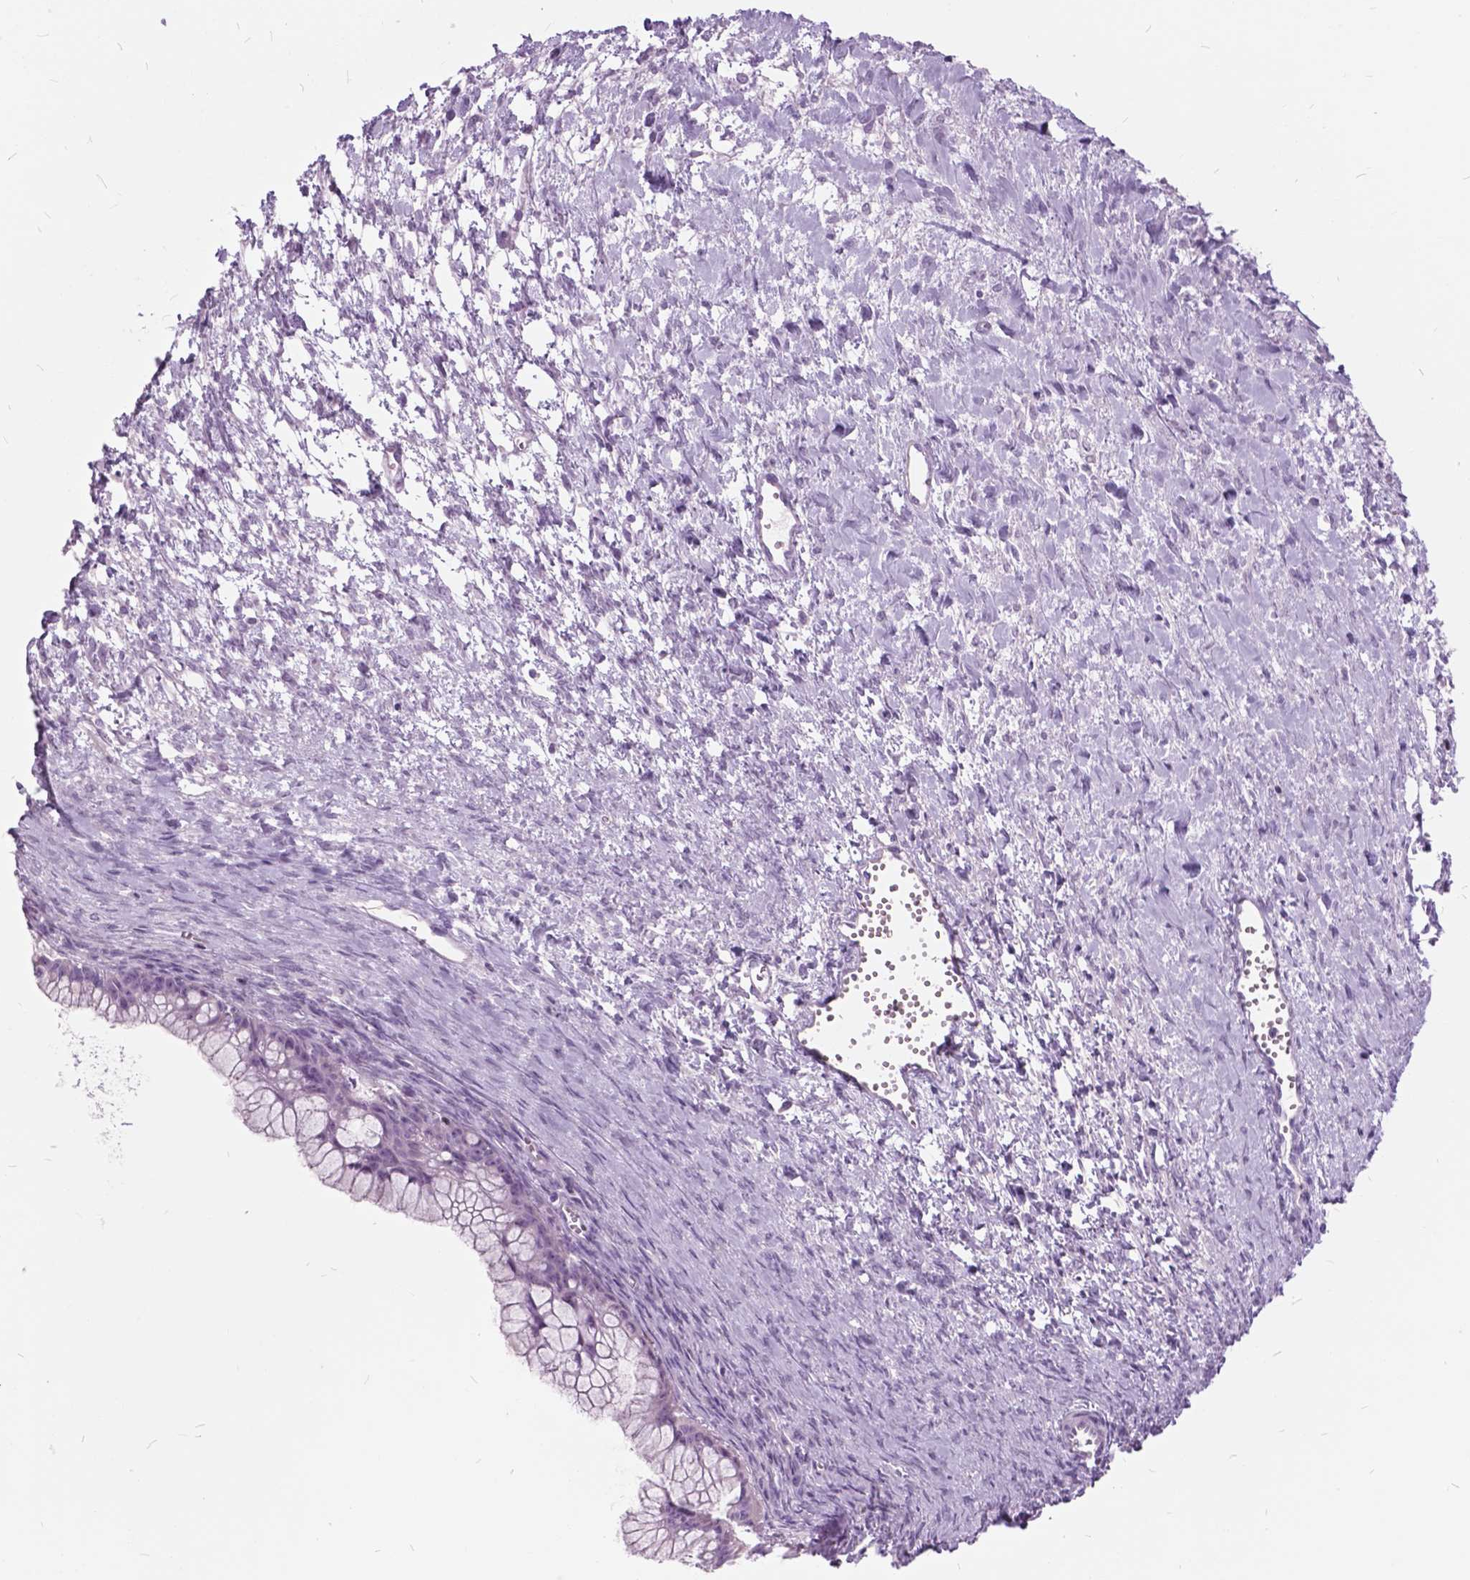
{"staining": {"intensity": "negative", "quantity": "none", "location": "none"}, "tissue": "ovarian cancer", "cell_type": "Tumor cells", "image_type": "cancer", "snomed": [{"axis": "morphology", "description": "Cystadenocarcinoma, mucinous, NOS"}, {"axis": "topography", "description": "Ovary"}], "caption": "An IHC photomicrograph of mucinous cystadenocarcinoma (ovarian) is shown. There is no staining in tumor cells of mucinous cystadenocarcinoma (ovarian).", "gene": "SP140", "patient": {"sex": "female", "age": 41}}